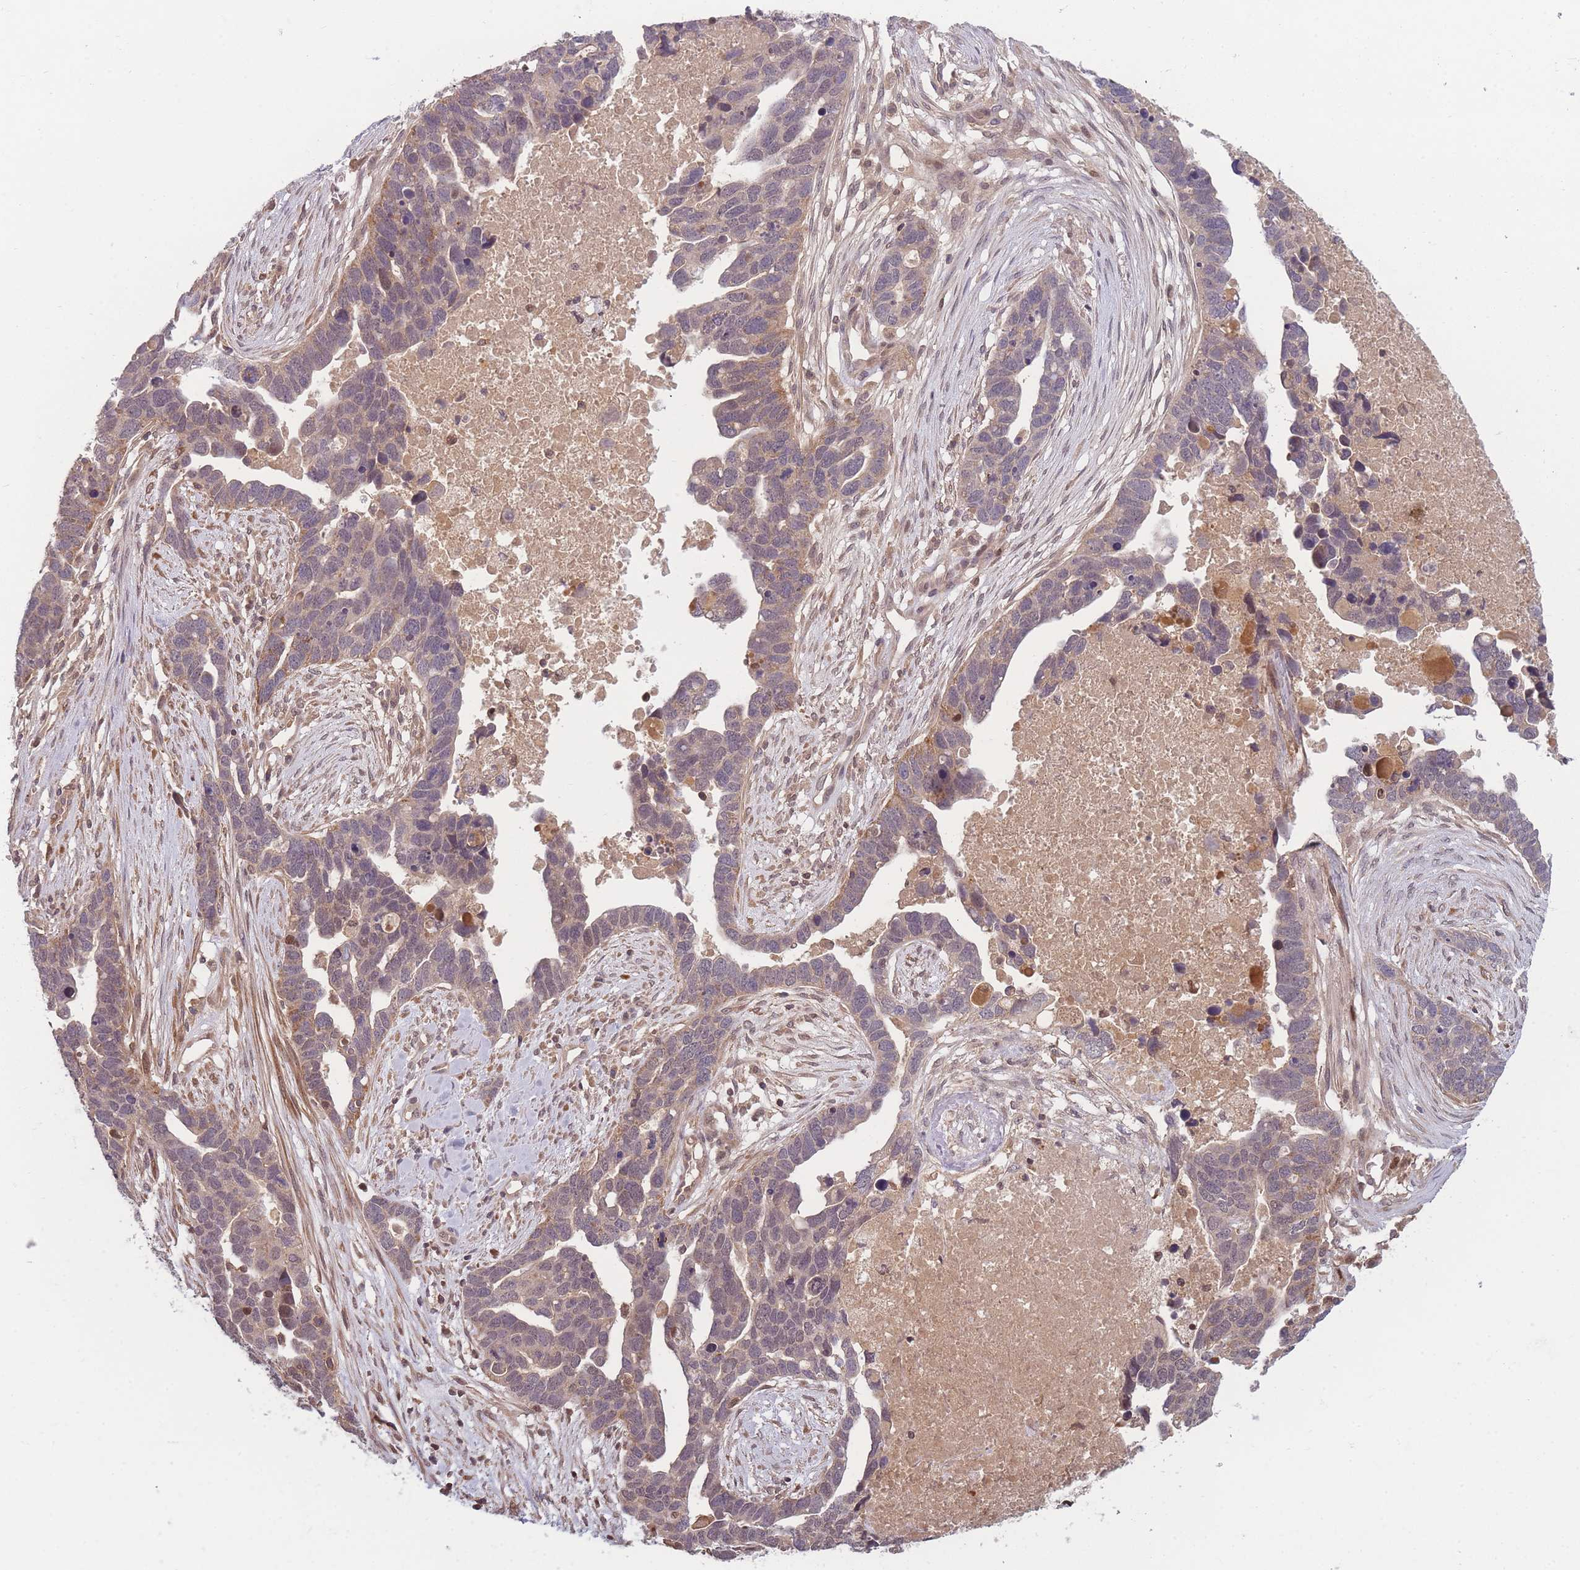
{"staining": {"intensity": "weak", "quantity": "25%-75%", "location": "cytoplasmic/membranous"}, "tissue": "ovarian cancer", "cell_type": "Tumor cells", "image_type": "cancer", "snomed": [{"axis": "morphology", "description": "Cystadenocarcinoma, serous, NOS"}, {"axis": "topography", "description": "Ovary"}], "caption": "DAB immunohistochemical staining of human ovarian cancer reveals weak cytoplasmic/membranous protein expression in approximately 25%-75% of tumor cells.", "gene": "FAM153A", "patient": {"sex": "female", "age": 54}}